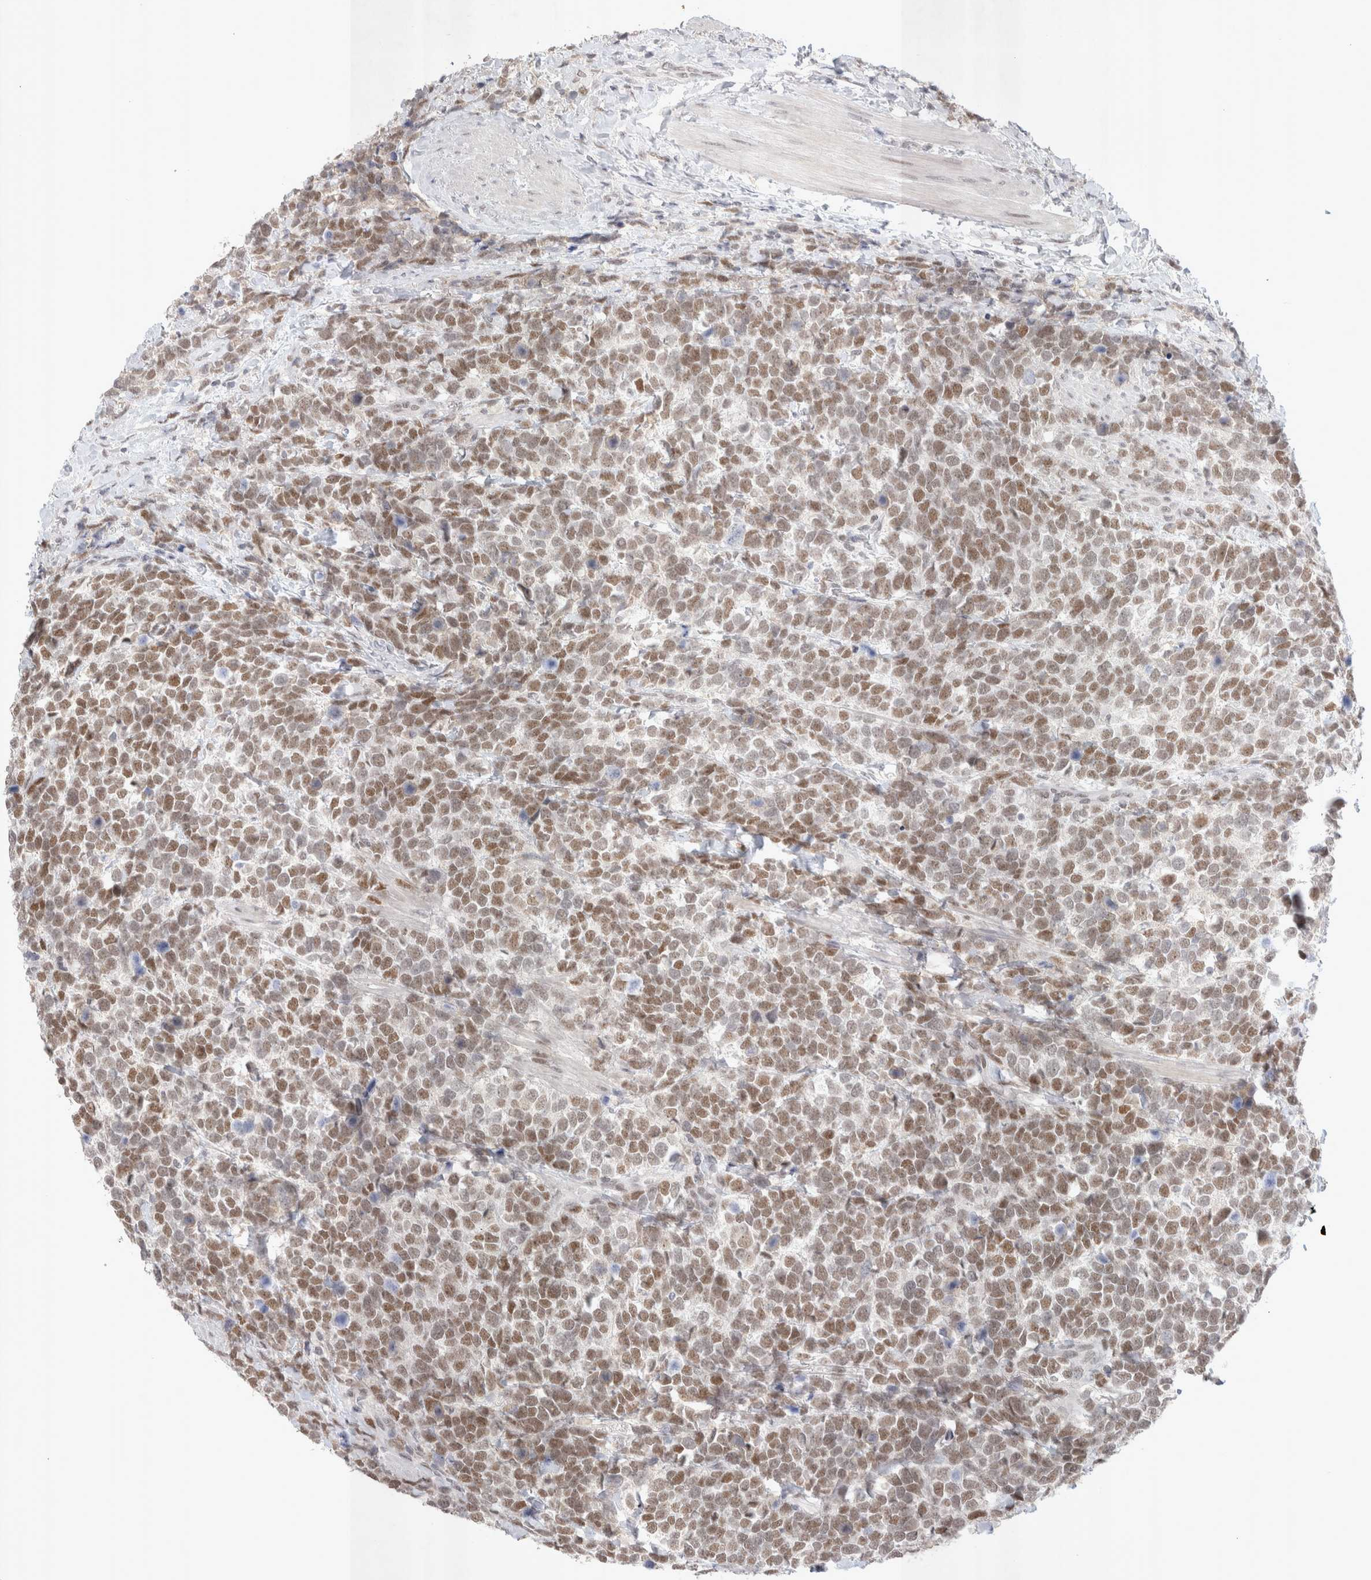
{"staining": {"intensity": "moderate", "quantity": ">75%", "location": "nuclear"}, "tissue": "urothelial cancer", "cell_type": "Tumor cells", "image_type": "cancer", "snomed": [{"axis": "morphology", "description": "Urothelial carcinoma, High grade"}, {"axis": "topography", "description": "Urinary bladder"}], "caption": "Immunohistochemistry (IHC) image of human high-grade urothelial carcinoma stained for a protein (brown), which shows medium levels of moderate nuclear expression in approximately >75% of tumor cells.", "gene": "RECQL4", "patient": {"sex": "female", "age": 82}}